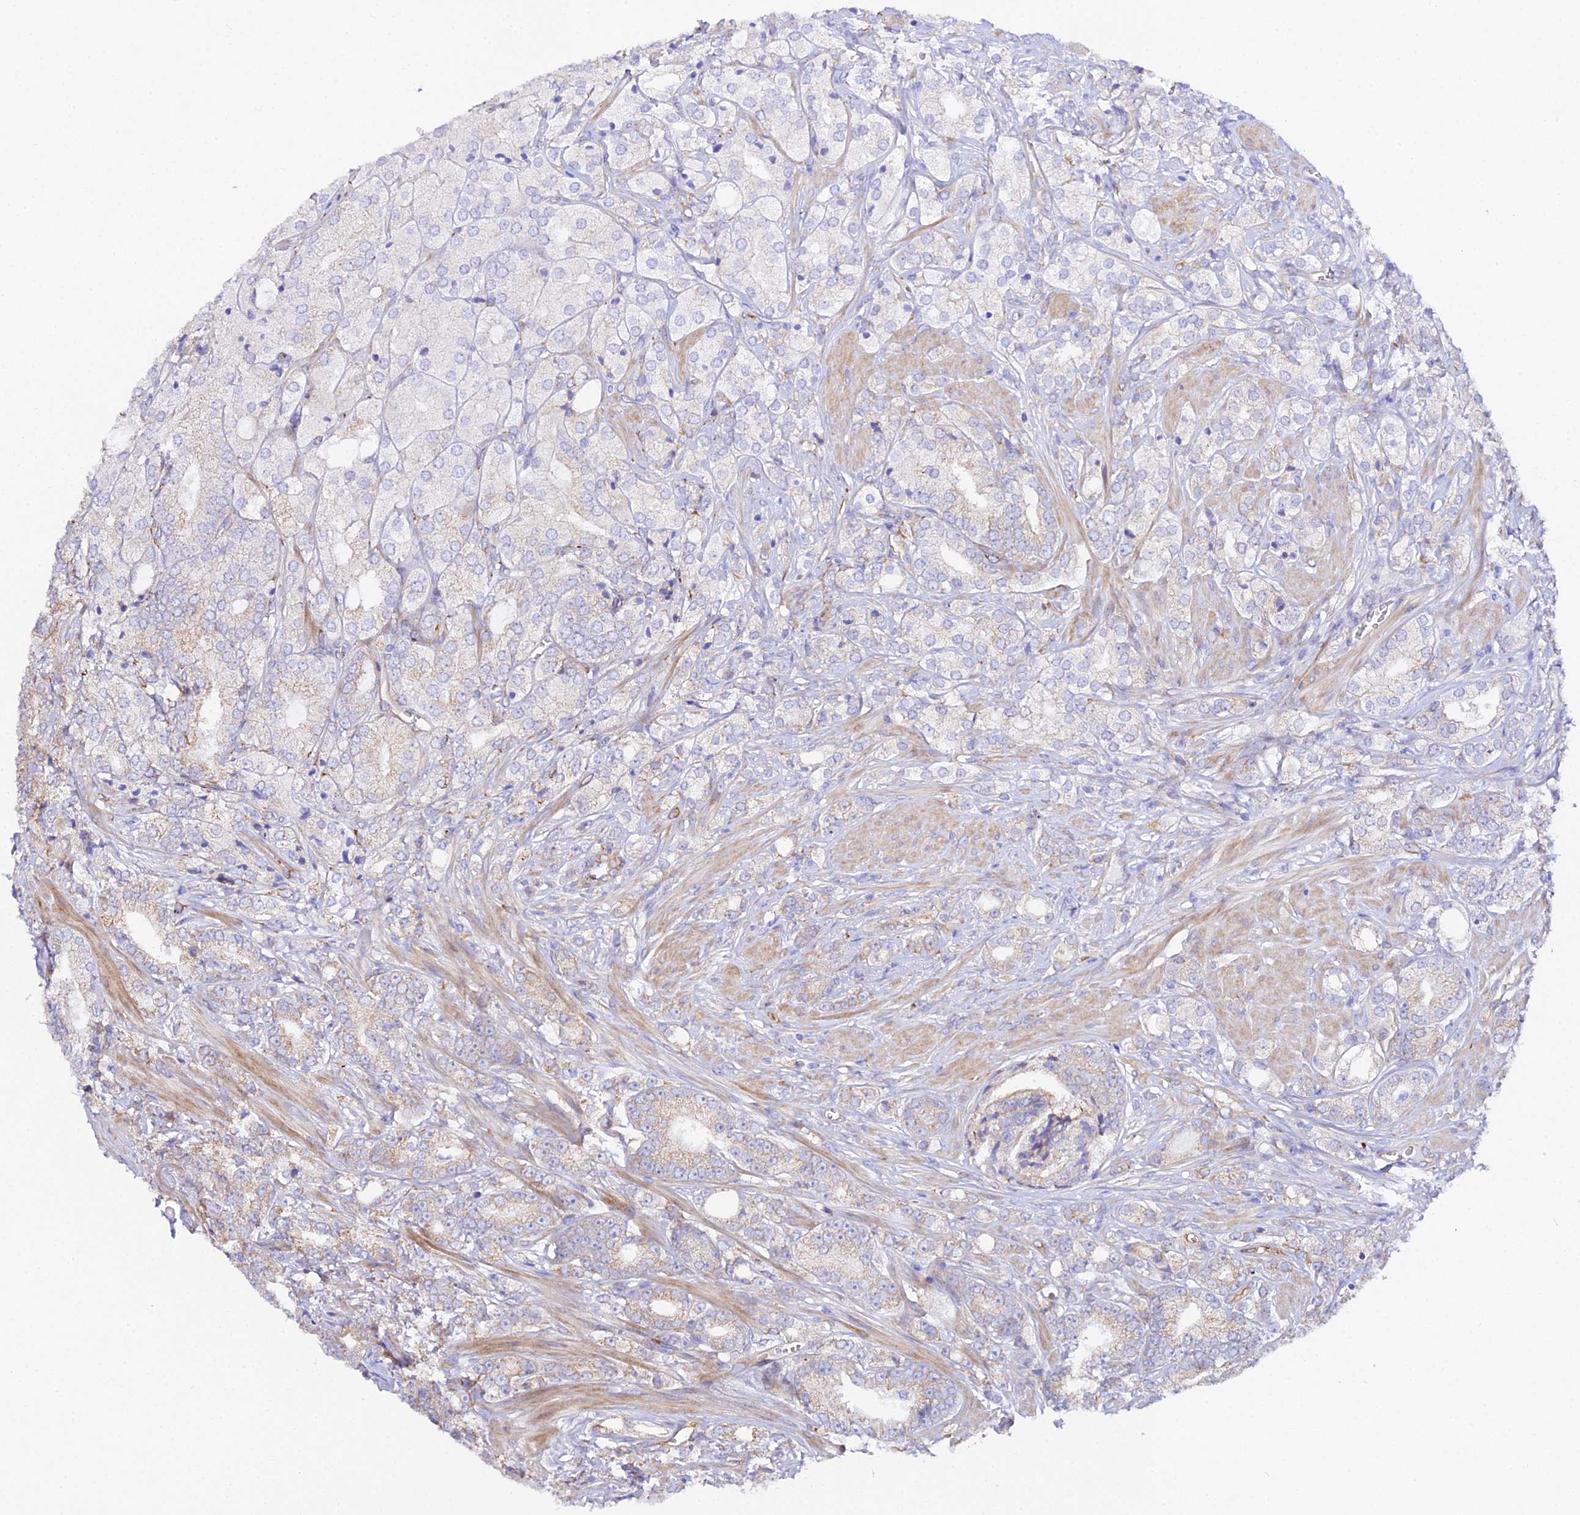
{"staining": {"intensity": "weak", "quantity": "<25%", "location": "cytoplasmic/membranous"}, "tissue": "prostate cancer", "cell_type": "Tumor cells", "image_type": "cancer", "snomed": [{"axis": "morphology", "description": "Adenocarcinoma, High grade"}, {"axis": "topography", "description": "Prostate"}], "caption": "An image of human prostate cancer (adenocarcinoma (high-grade)) is negative for staining in tumor cells. (Brightfield microscopy of DAB IHC at high magnification).", "gene": "CFAP45", "patient": {"sex": "male", "age": 50}}